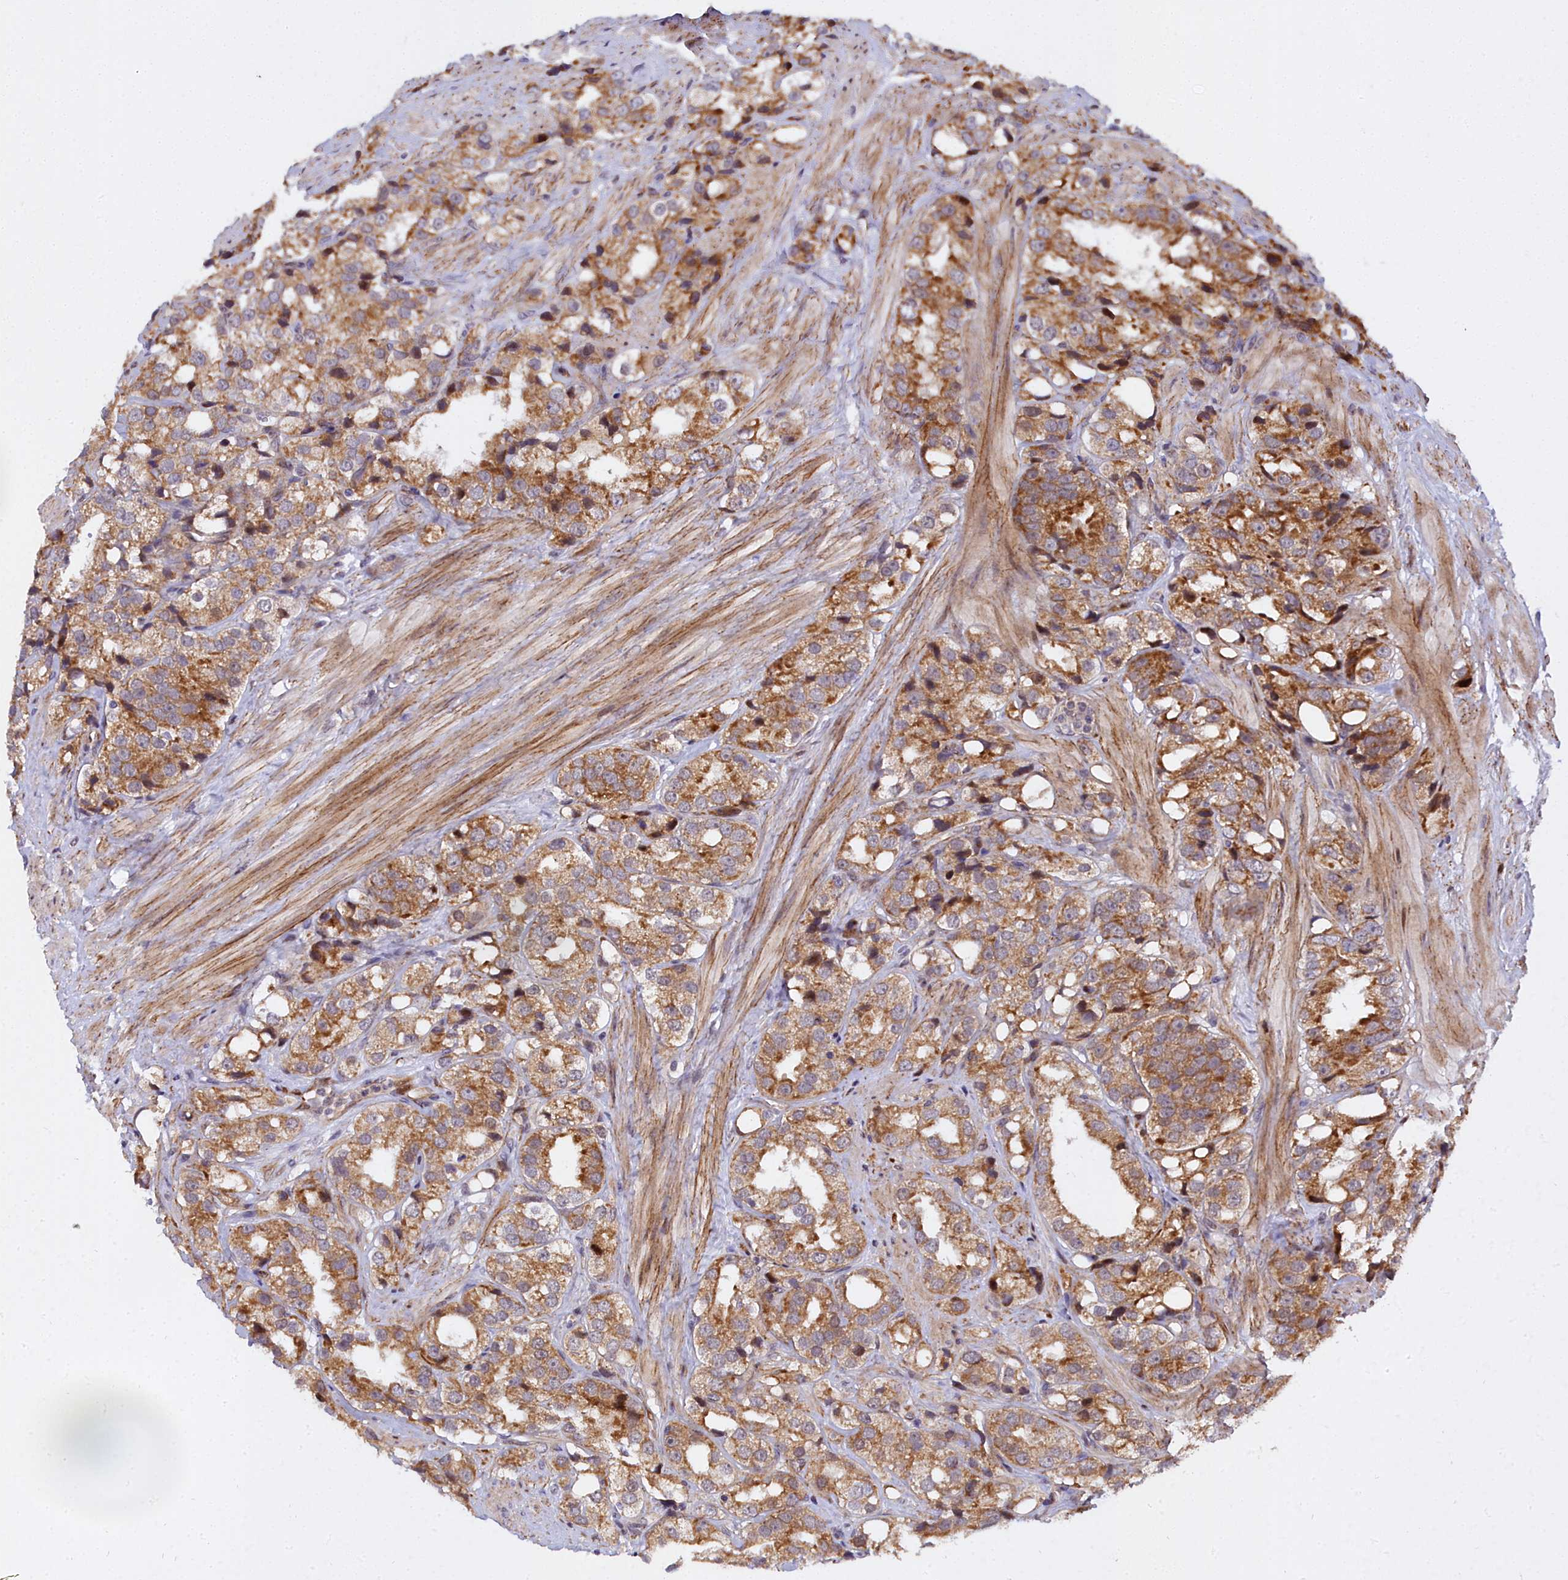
{"staining": {"intensity": "moderate", "quantity": ">75%", "location": "cytoplasmic/membranous"}, "tissue": "prostate cancer", "cell_type": "Tumor cells", "image_type": "cancer", "snomed": [{"axis": "morphology", "description": "Adenocarcinoma, NOS"}, {"axis": "topography", "description": "Prostate"}], "caption": "Prostate adenocarcinoma stained with immunohistochemistry (IHC) demonstrates moderate cytoplasmic/membranous staining in about >75% of tumor cells.", "gene": "MRPS11", "patient": {"sex": "male", "age": 79}}